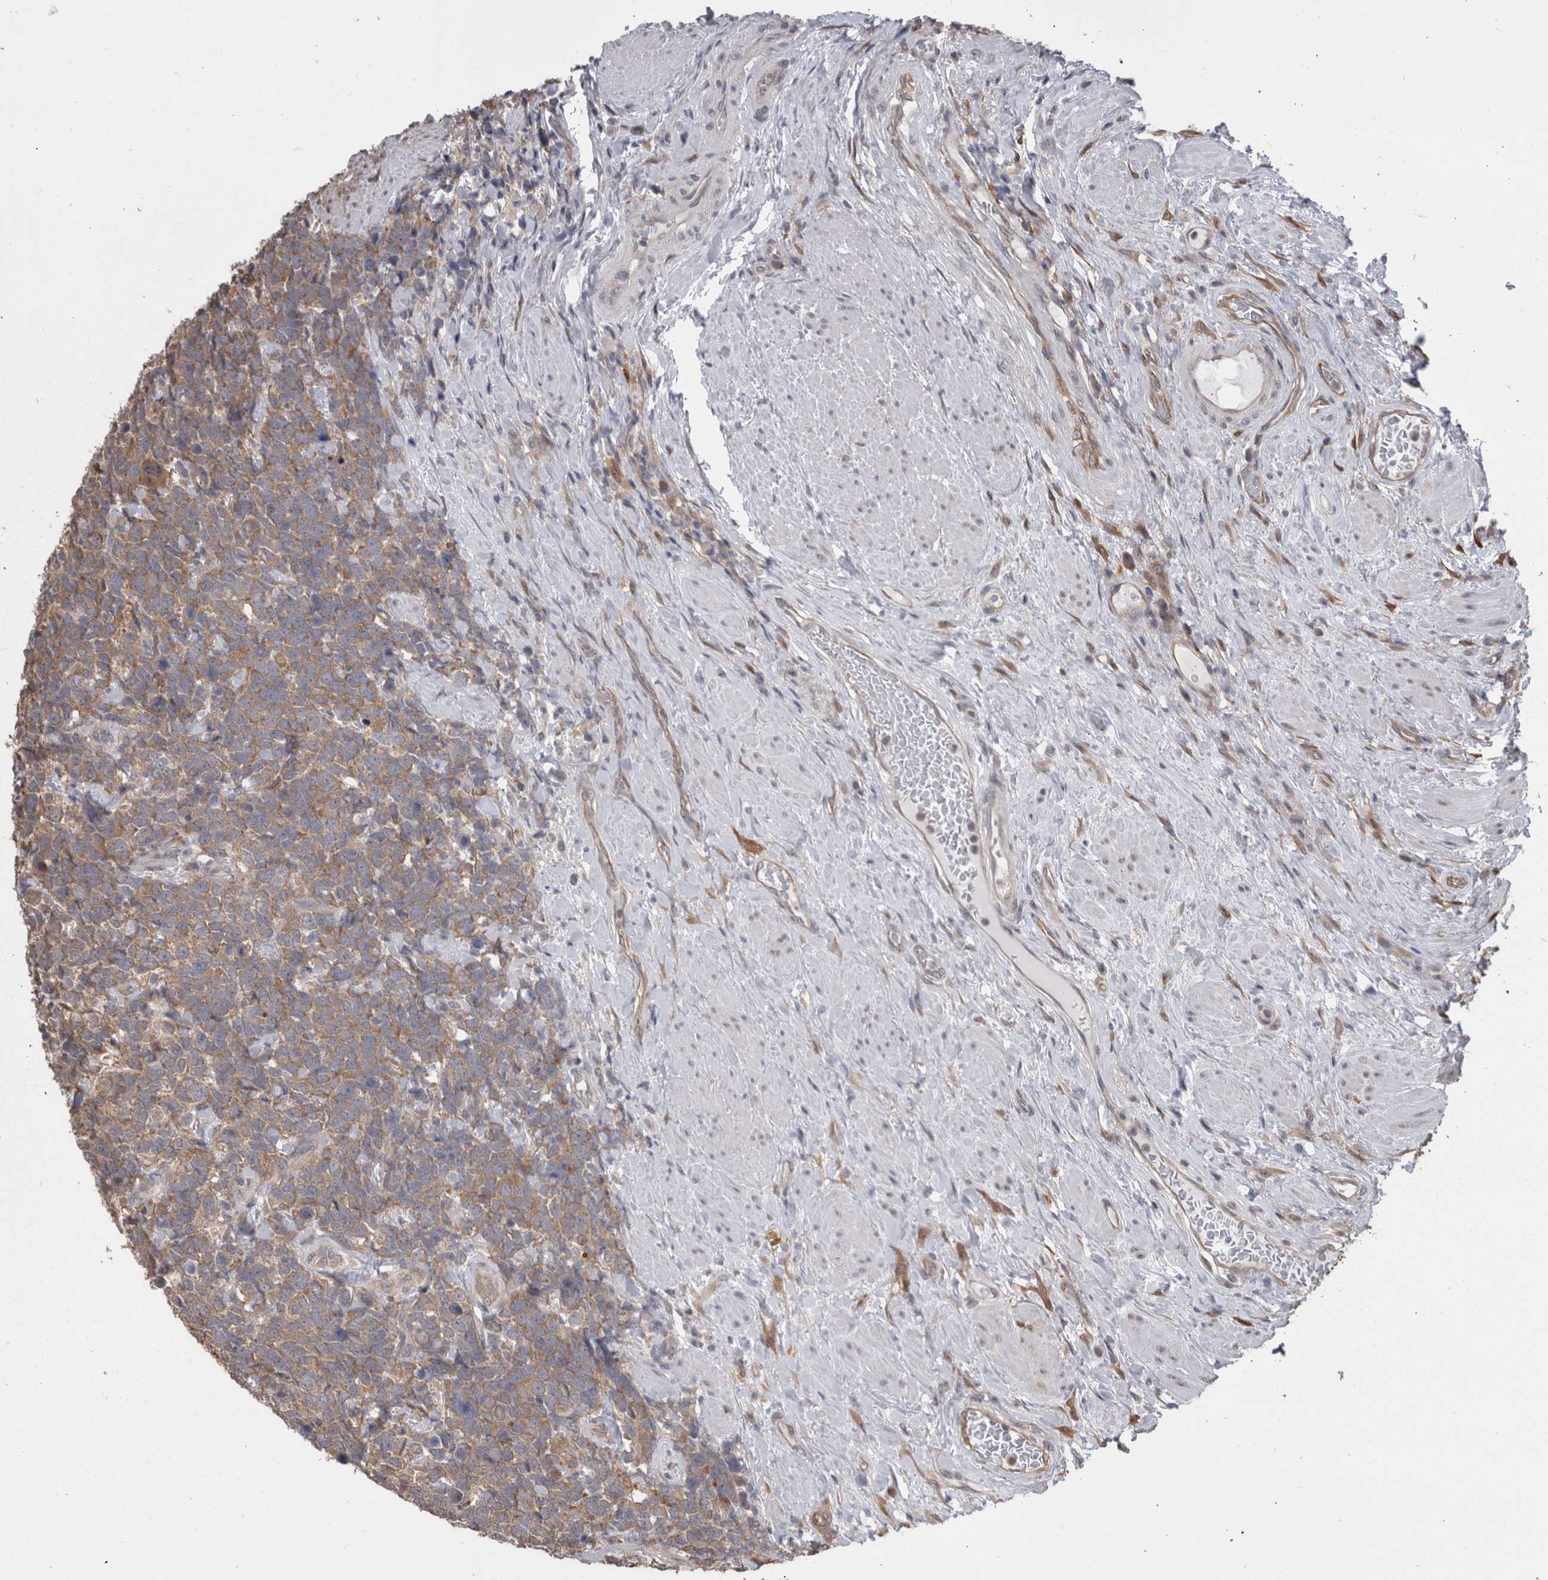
{"staining": {"intensity": "moderate", "quantity": ">75%", "location": "cytoplasmic/membranous"}, "tissue": "urothelial cancer", "cell_type": "Tumor cells", "image_type": "cancer", "snomed": [{"axis": "morphology", "description": "Urothelial carcinoma, High grade"}, {"axis": "topography", "description": "Urinary bladder"}], "caption": "This histopathology image displays immunohistochemistry (IHC) staining of urothelial cancer, with medium moderate cytoplasmic/membranous positivity in about >75% of tumor cells.", "gene": "DDX6", "patient": {"sex": "female", "age": 82}}